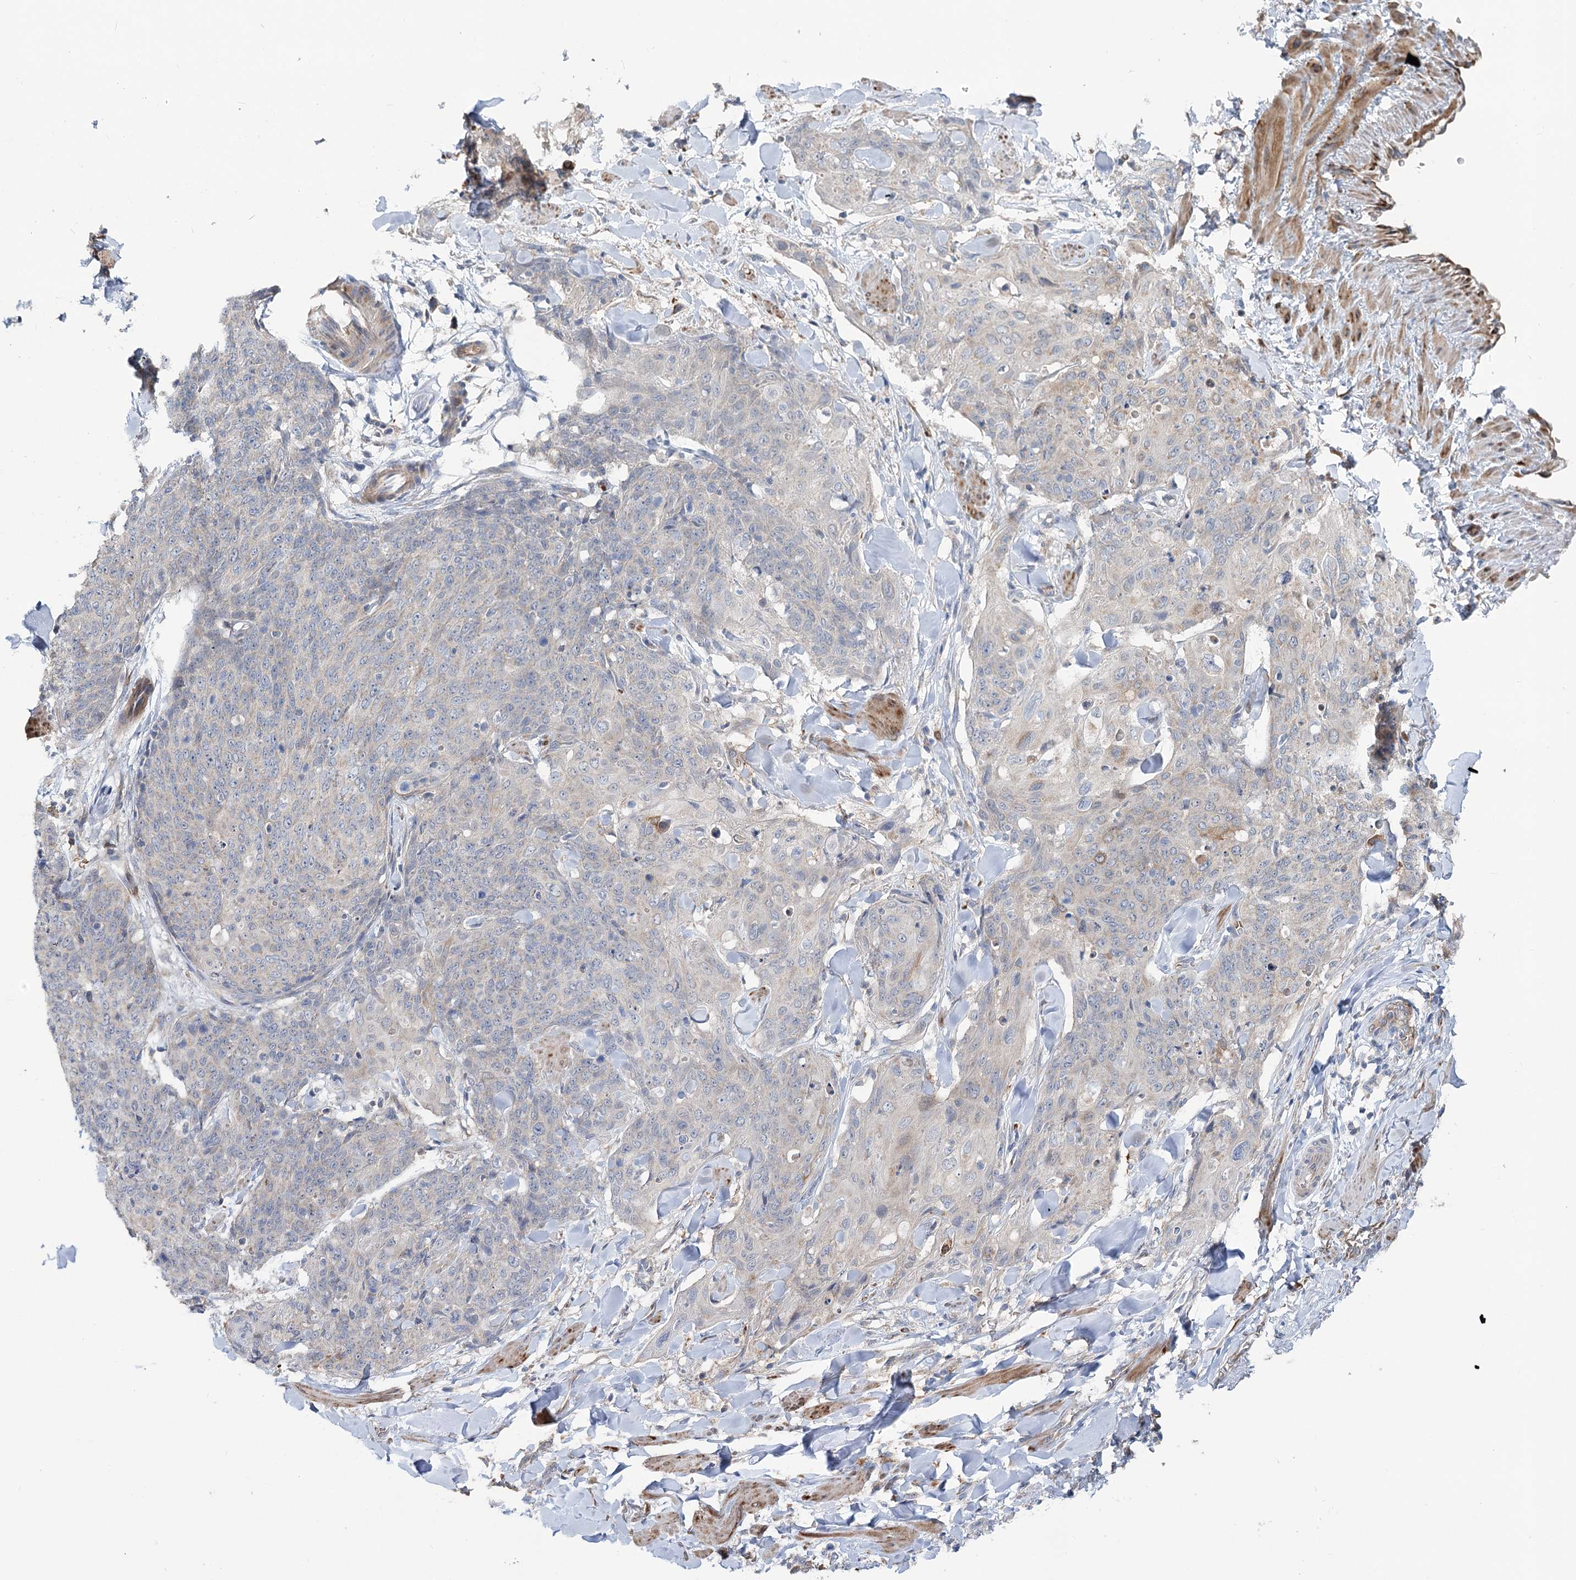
{"staining": {"intensity": "negative", "quantity": "none", "location": "none"}, "tissue": "skin cancer", "cell_type": "Tumor cells", "image_type": "cancer", "snomed": [{"axis": "morphology", "description": "Squamous cell carcinoma, NOS"}, {"axis": "topography", "description": "Skin"}, {"axis": "topography", "description": "Vulva"}], "caption": "Tumor cells show no significant protein staining in squamous cell carcinoma (skin). (Brightfield microscopy of DAB immunohistochemistry at high magnification).", "gene": "CIB4", "patient": {"sex": "female", "age": 85}}